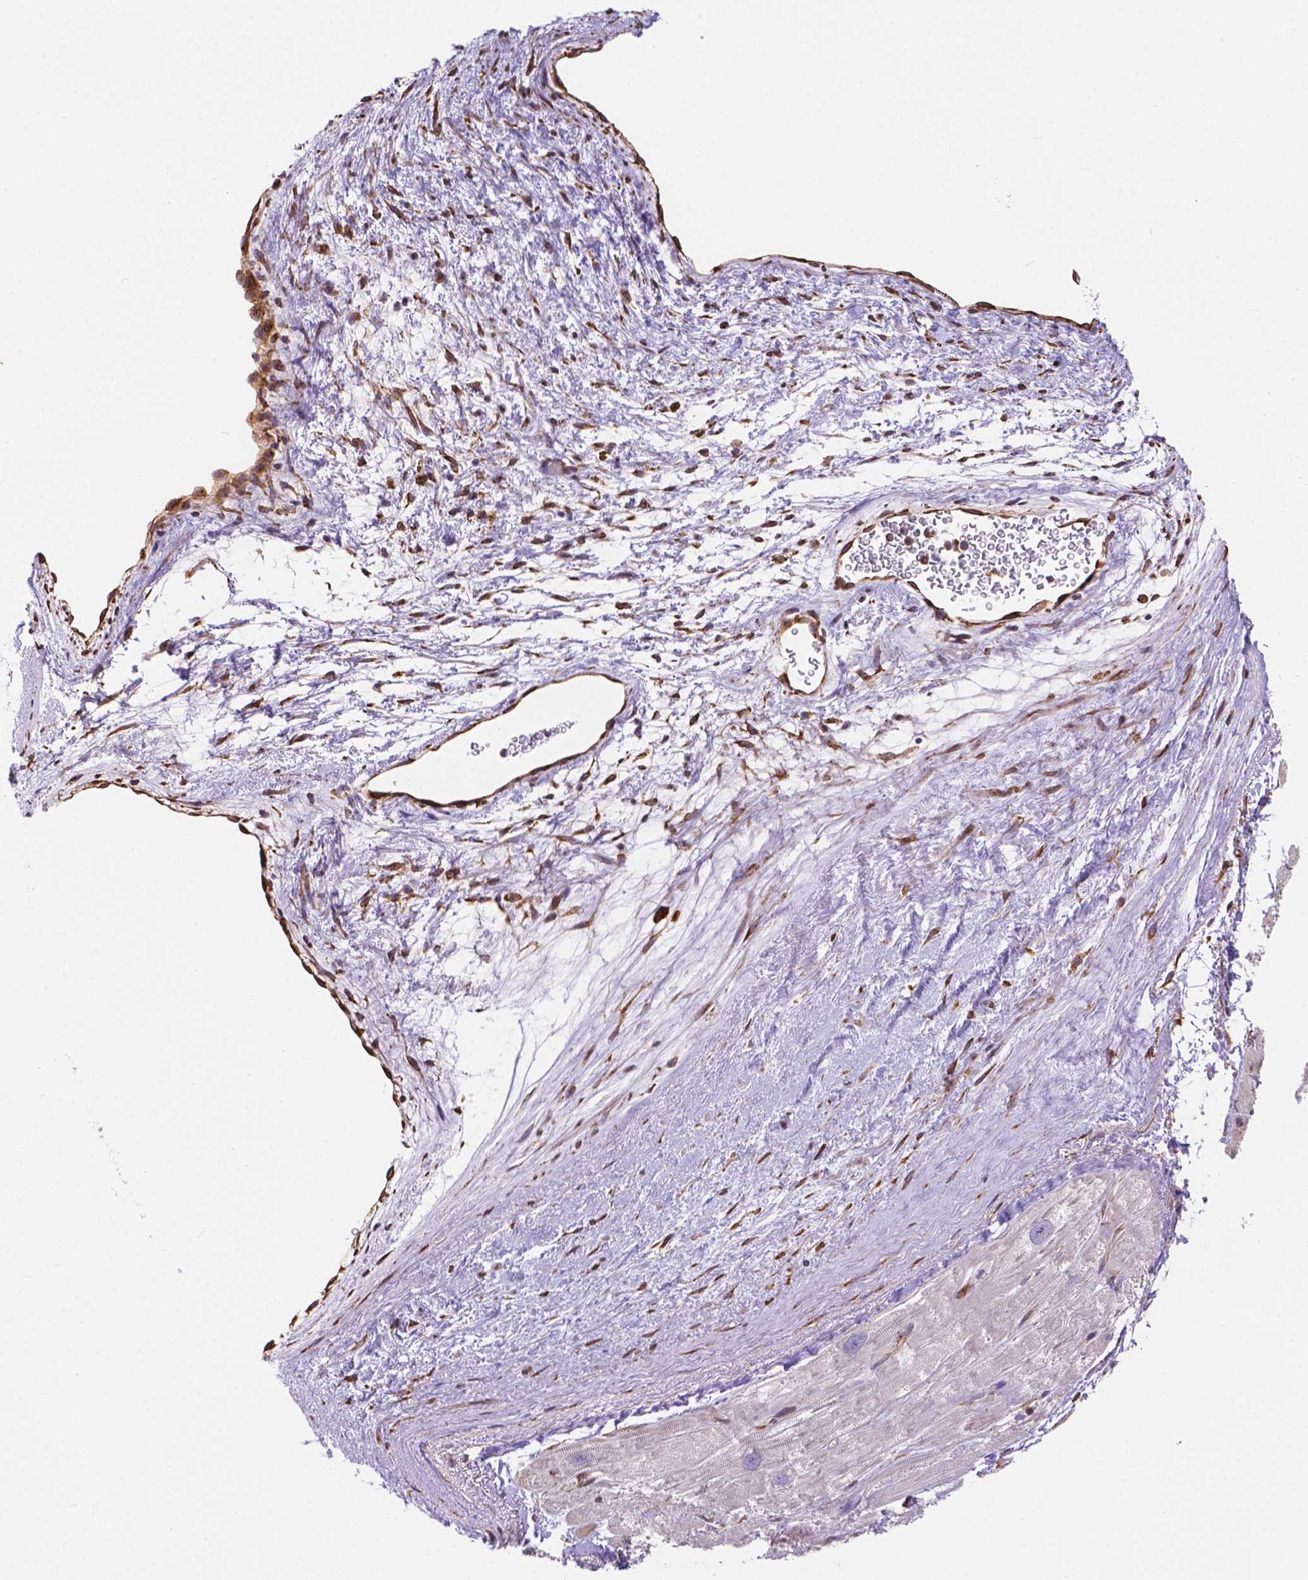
{"staining": {"intensity": "moderate", "quantity": "<25%", "location": "cytoplasmic/membranous"}, "tissue": "heart muscle", "cell_type": "Cardiomyocytes", "image_type": "normal", "snomed": [{"axis": "morphology", "description": "Normal tissue, NOS"}, {"axis": "topography", "description": "Heart"}], "caption": "Heart muscle stained with a brown dye demonstrates moderate cytoplasmic/membranous positive expression in about <25% of cardiomyocytes.", "gene": "IPO11", "patient": {"sex": "male", "age": 61}}